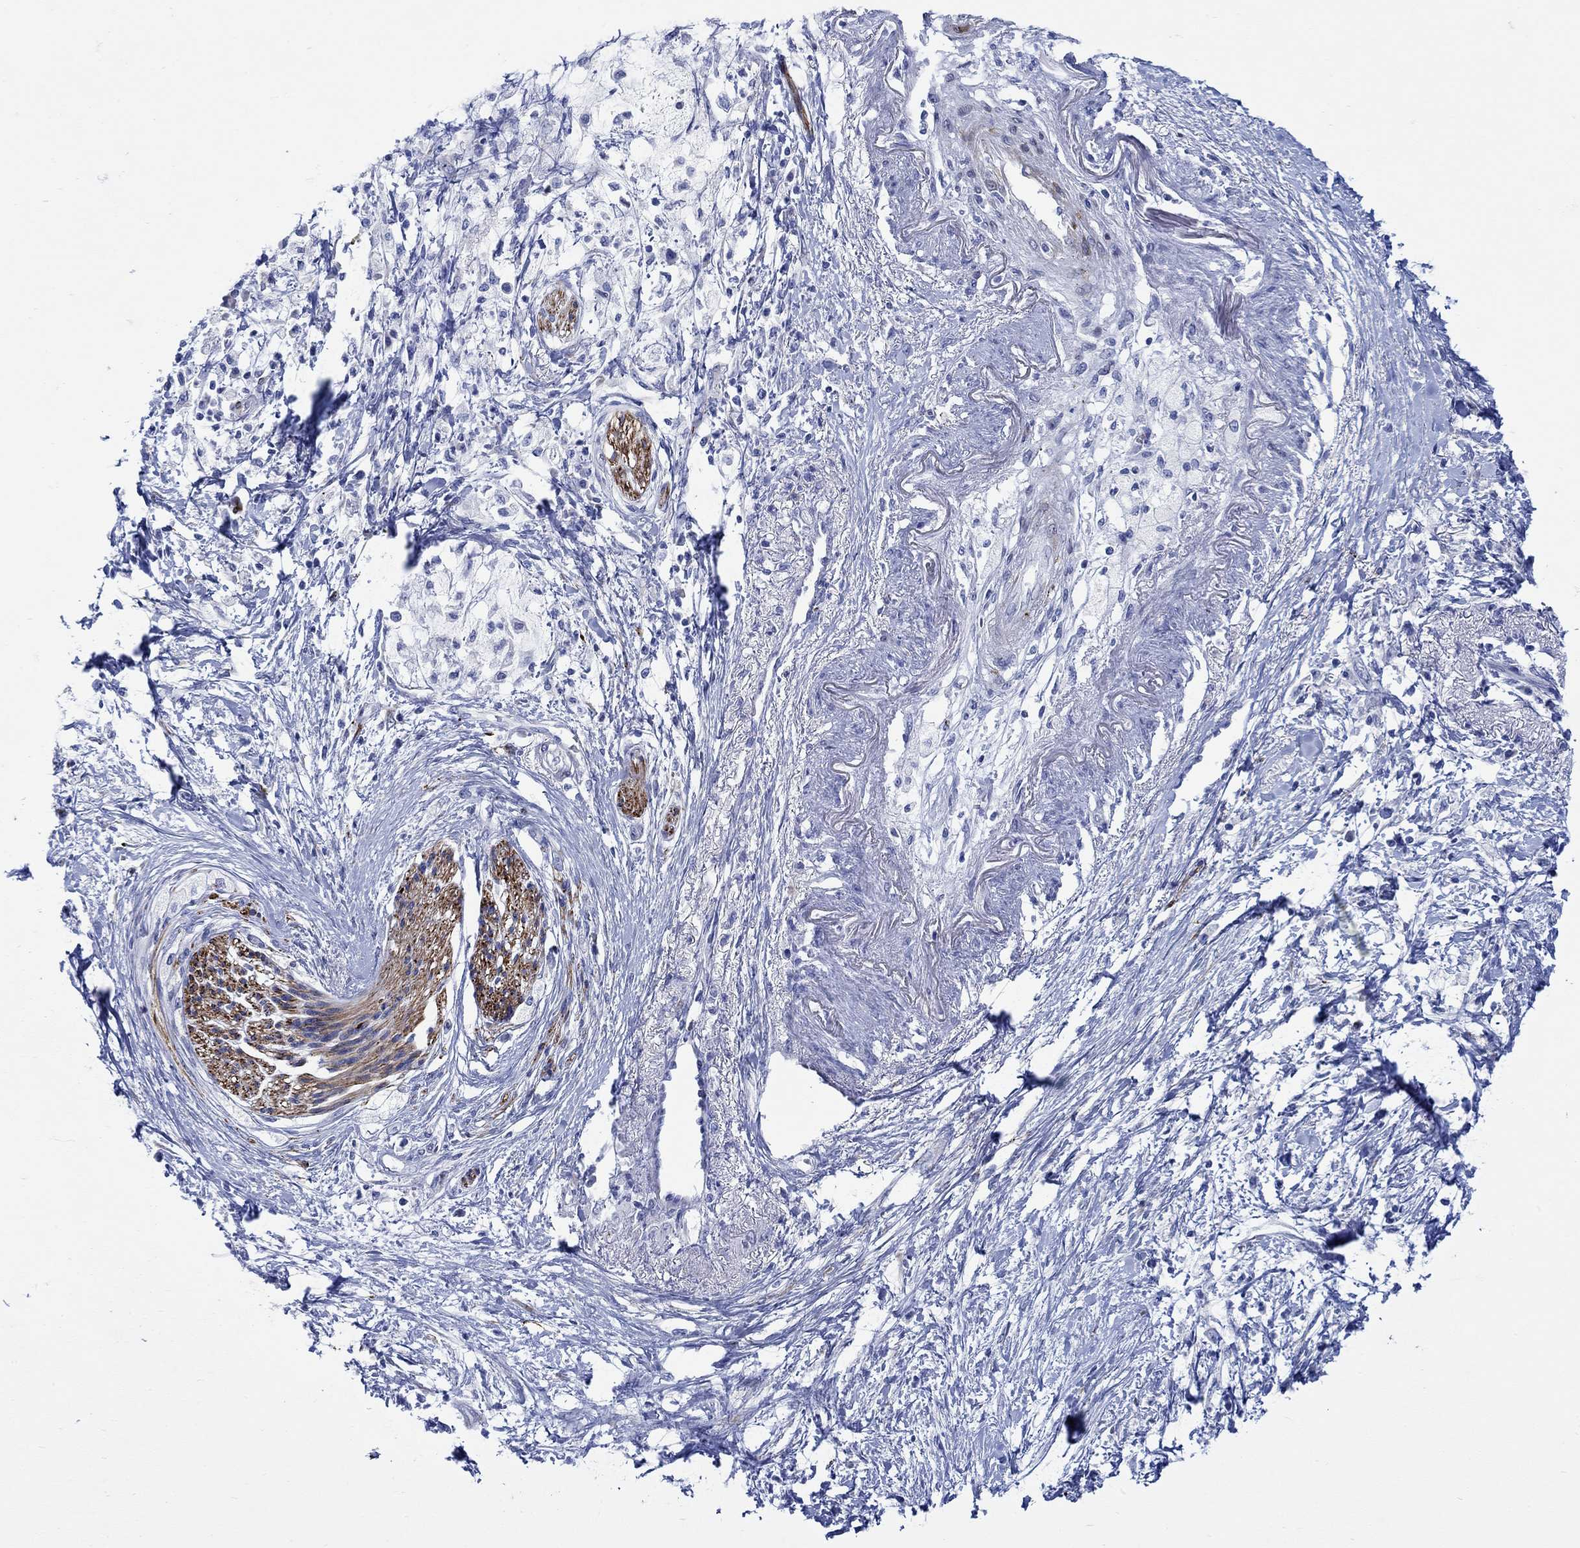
{"staining": {"intensity": "negative", "quantity": "none", "location": "none"}, "tissue": "pancreatic cancer", "cell_type": "Tumor cells", "image_type": "cancer", "snomed": [{"axis": "morphology", "description": "Normal tissue, NOS"}, {"axis": "morphology", "description": "Adenocarcinoma, NOS"}, {"axis": "topography", "description": "Pancreas"}, {"axis": "topography", "description": "Duodenum"}], "caption": "Tumor cells show no significant protein staining in pancreatic adenocarcinoma.", "gene": "KSR2", "patient": {"sex": "female", "age": 60}}